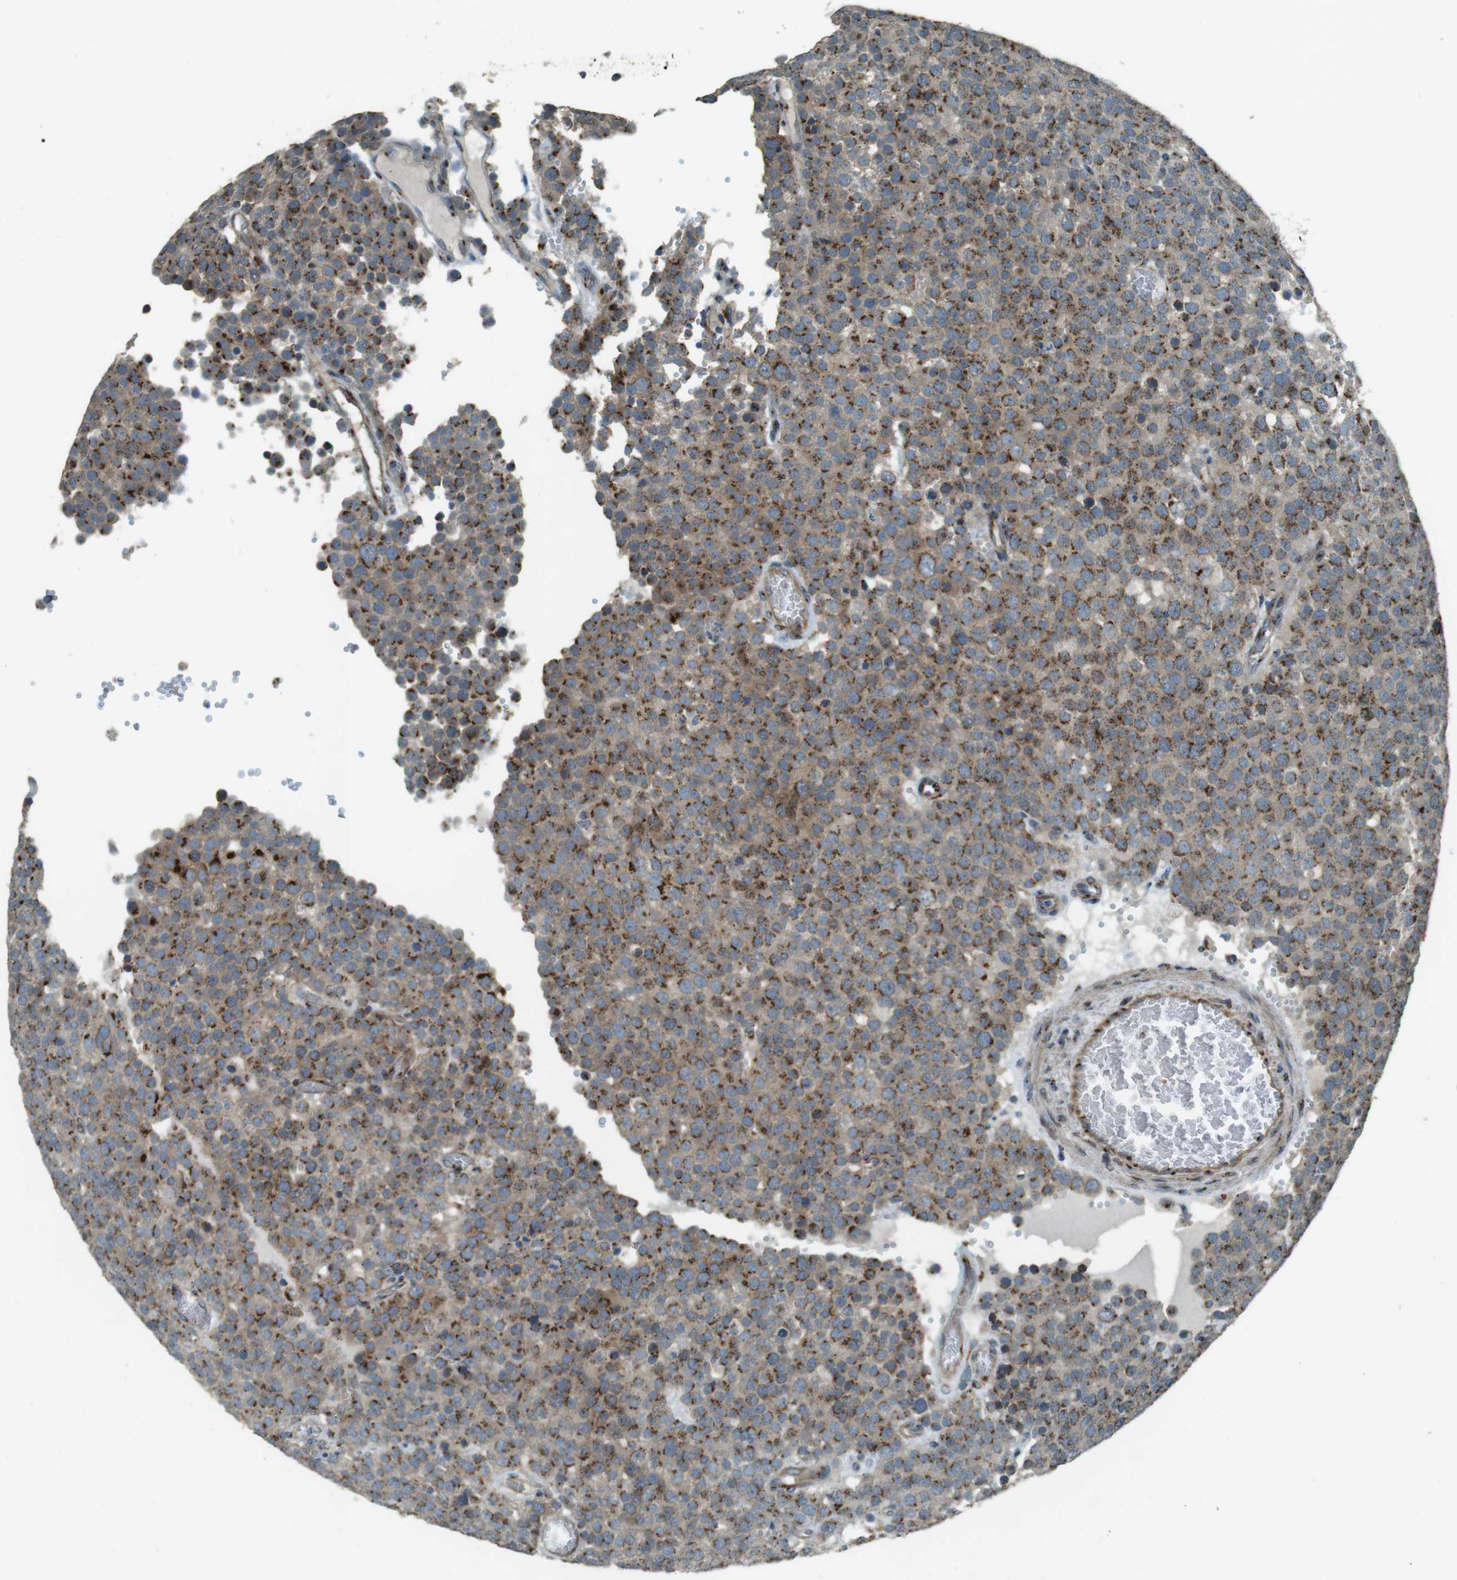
{"staining": {"intensity": "moderate", "quantity": ">75%", "location": "cytoplasmic/membranous"}, "tissue": "testis cancer", "cell_type": "Tumor cells", "image_type": "cancer", "snomed": [{"axis": "morphology", "description": "Normal tissue, NOS"}, {"axis": "morphology", "description": "Seminoma, NOS"}, {"axis": "topography", "description": "Testis"}], "caption": "Tumor cells display medium levels of moderate cytoplasmic/membranous positivity in approximately >75% of cells in human testis seminoma.", "gene": "TMEM115", "patient": {"sex": "male", "age": 71}}